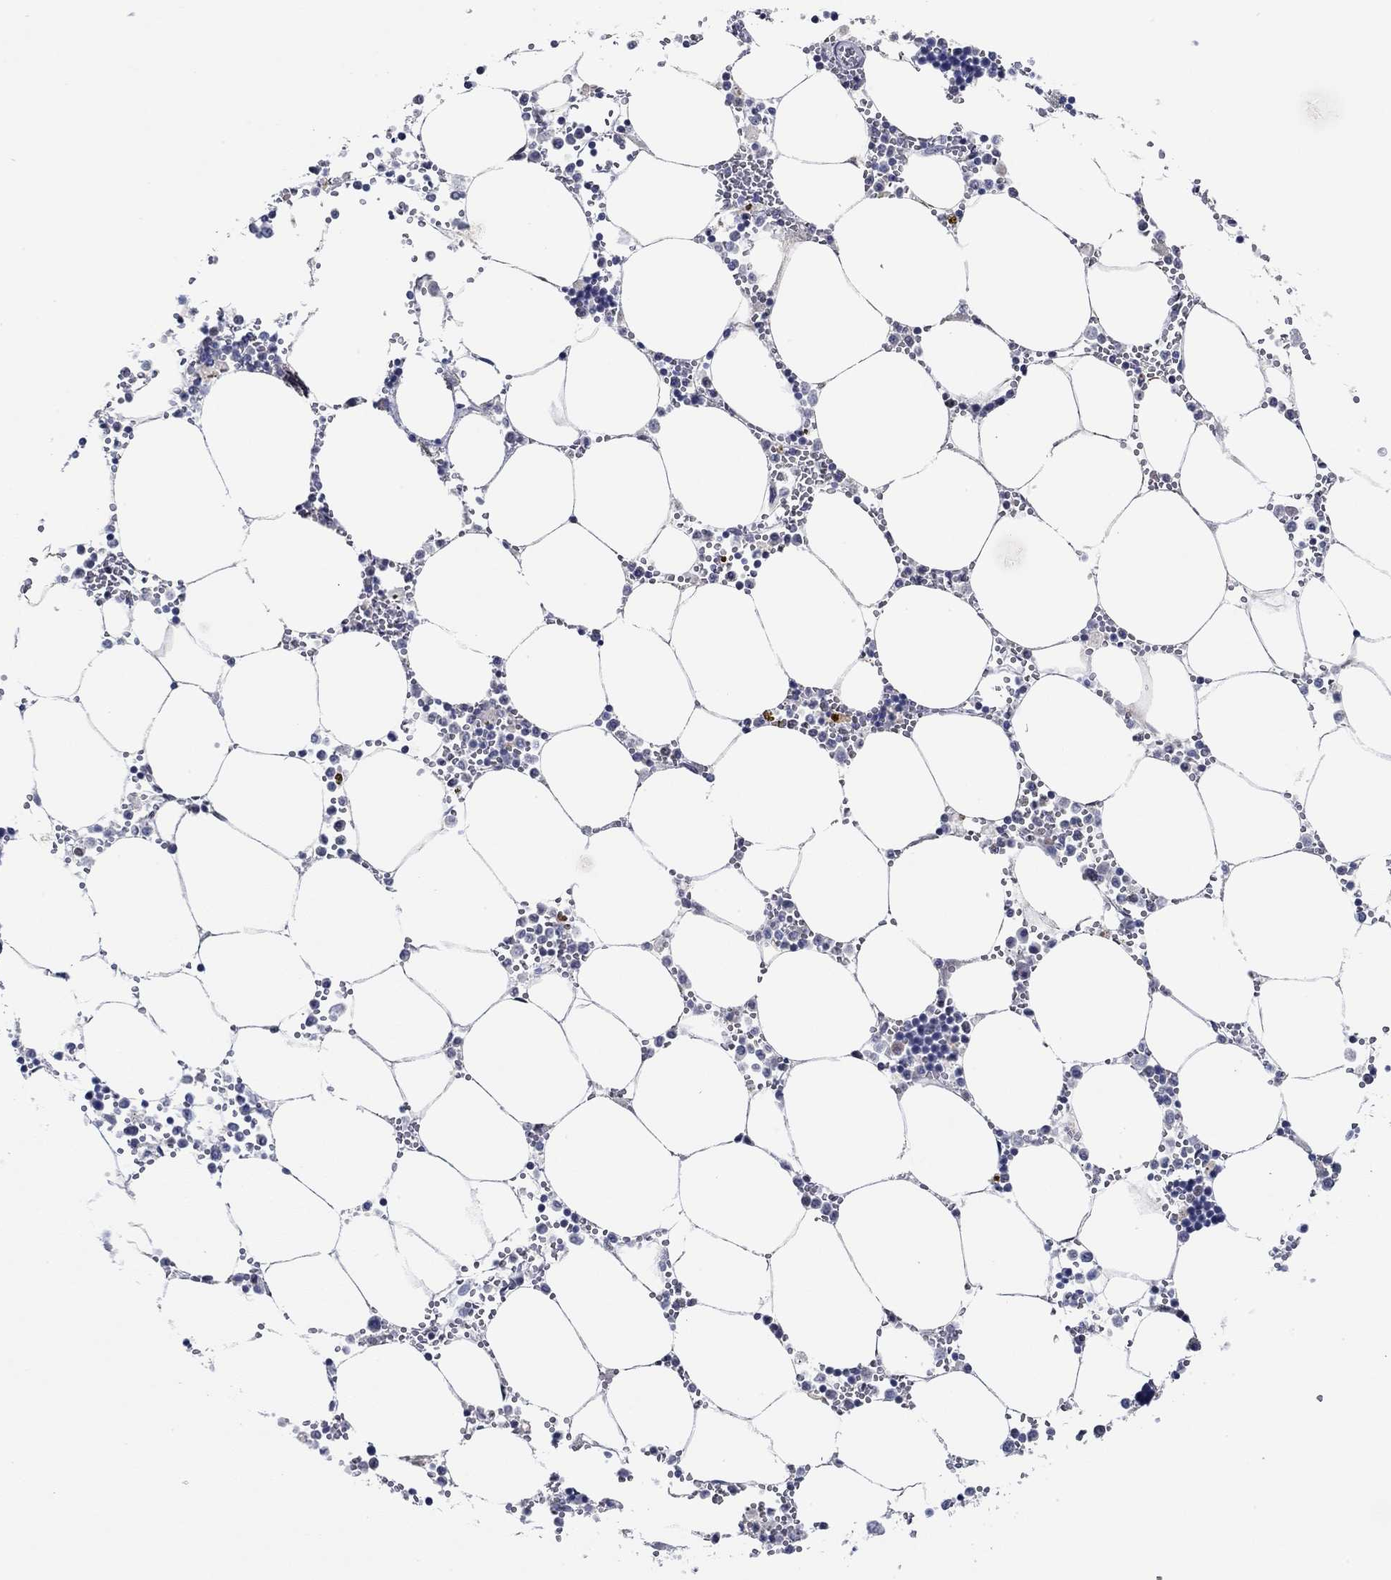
{"staining": {"intensity": "negative", "quantity": "none", "location": "none"}, "tissue": "bone marrow", "cell_type": "Hematopoietic cells", "image_type": "normal", "snomed": [{"axis": "morphology", "description": "Normal tissue, NOS"}, {"axis": "topography", "description": "Bone marrow"}], "caption": "This histopathology image is of unremarkable bone marrow stained with IHC to label a protein in brown with the nuclei are counter-stained blue. There is no staining in hematopoietic cells.", "gene": "GATA2", "patient": {"sex": "male", "age": 54}}